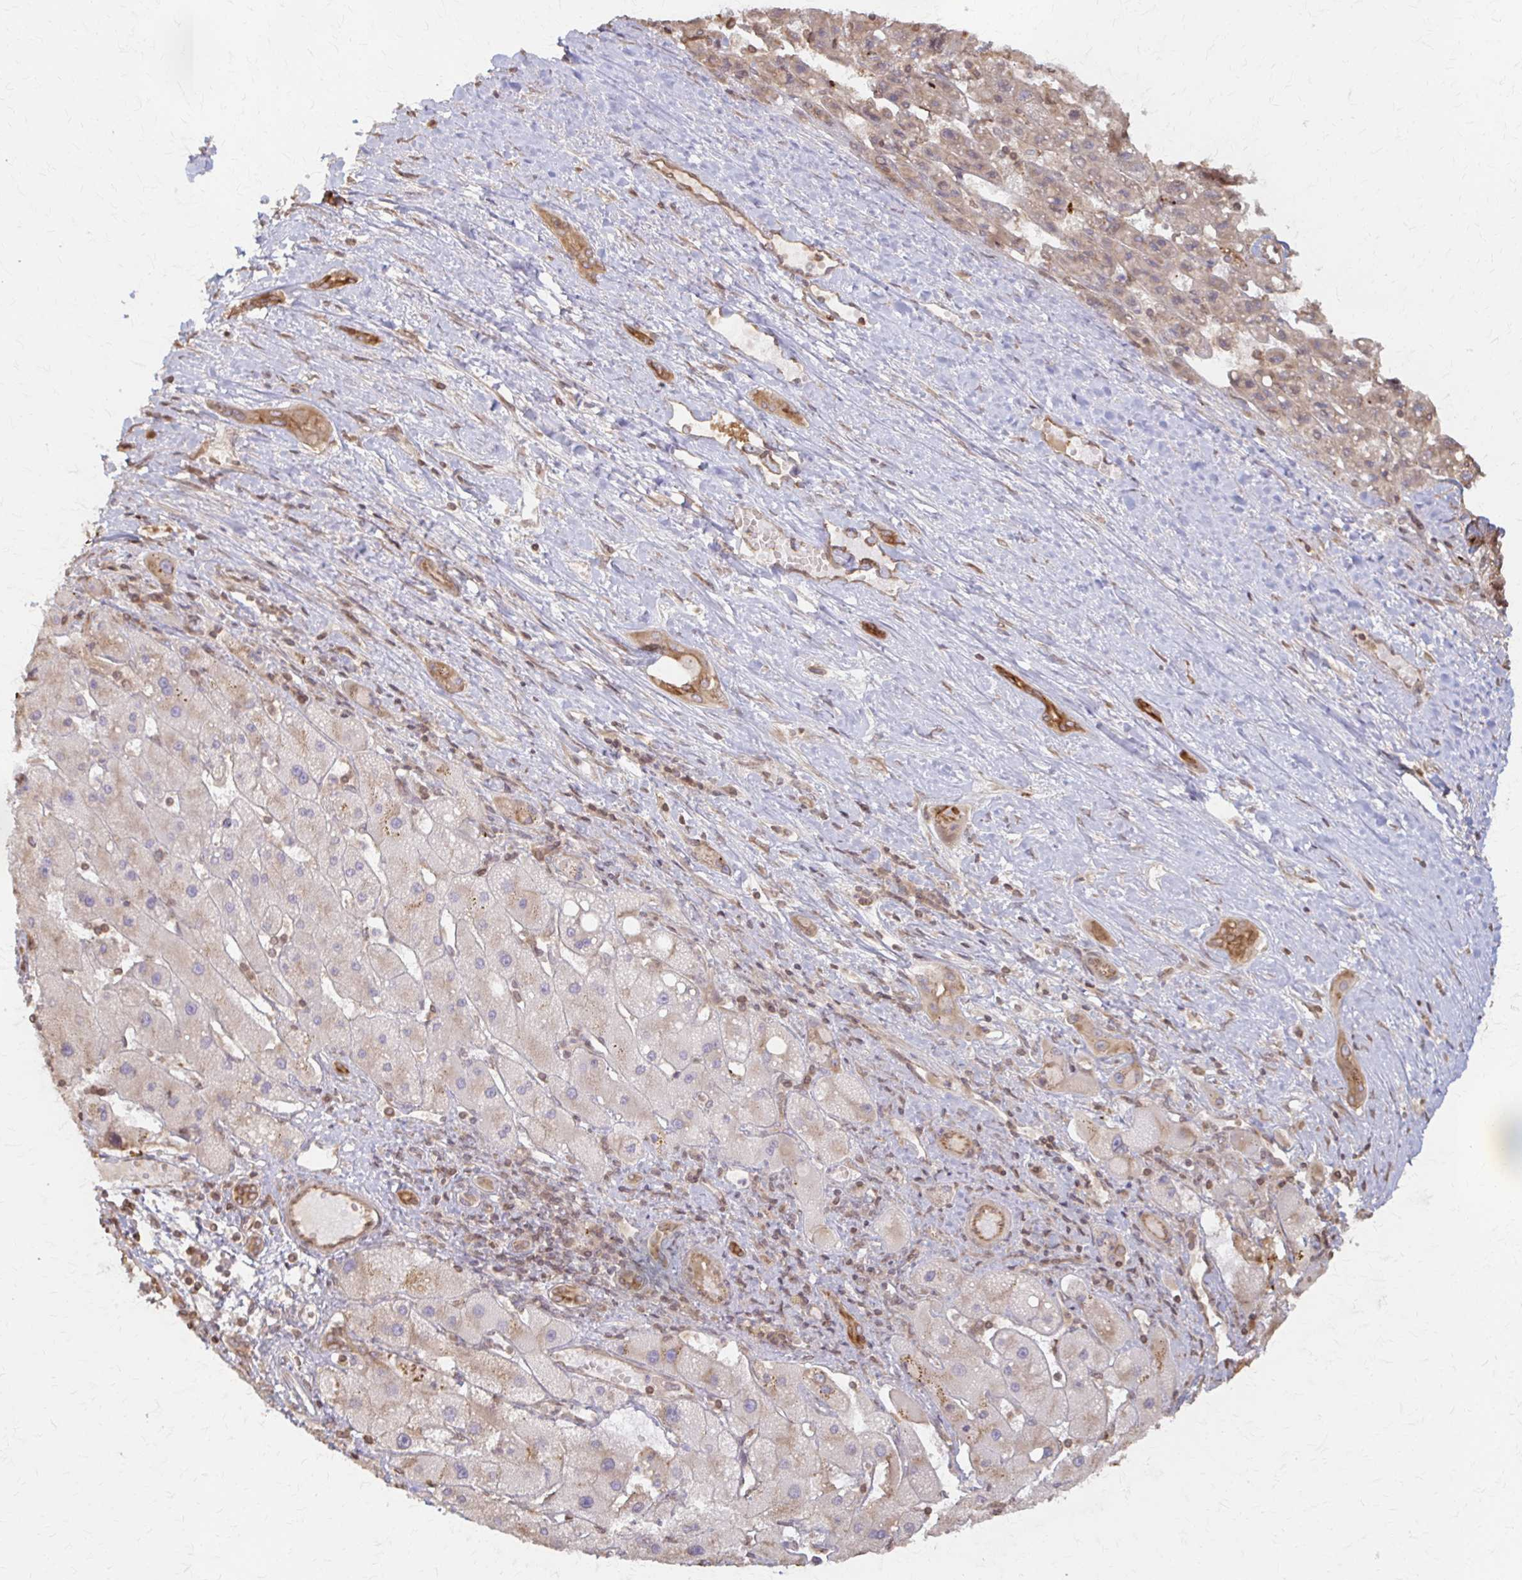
{"staining": {"intensity": "weak", "quantity": "<25%", "location": "cytoplasmic/membranous"}, "tissue": "liver cancer", "cell_type": "Tumor cells", "image_type": "cancer", "snomed": [{"axis": "morphology", "description": "Carcinoma, Hepatocellular, NOS"}, {"axis": "topography", "description": "Liver"}], "caption": "An image of human liver hepatocellular carcinoma is negative for staining in tumor cells.", "gene": "ARHGAP35", "patient": {"sex": "female", "age": 82}}